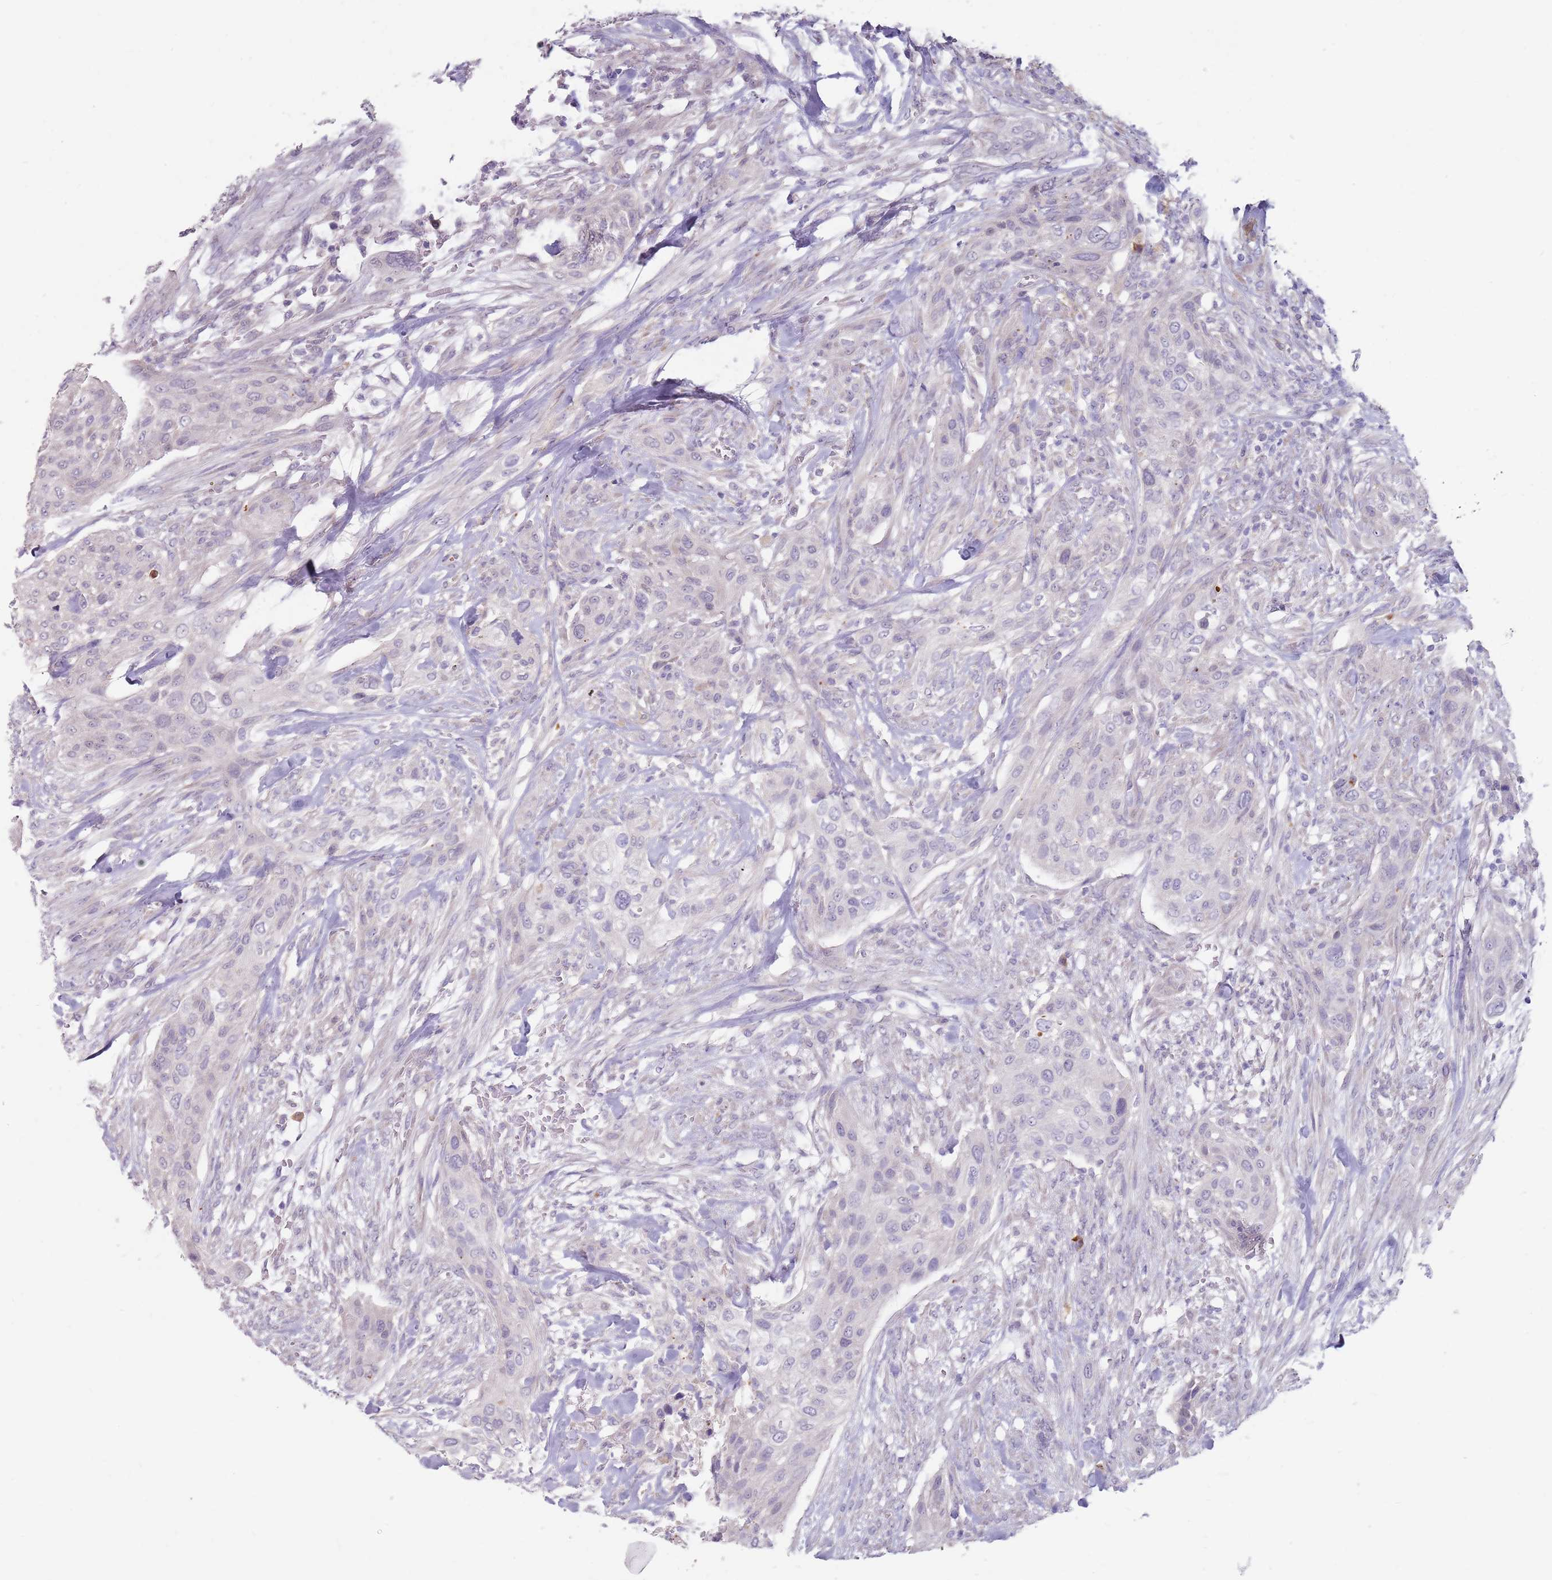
{"staining": {"intensity": "negative", "quantity": "none", "location": "none"}, "tissue": "urothelial cancer", "cell_type": "Tumor cells", "image_type": "cancer", "snomed": [{"axis": "morphology", "description": "Urothelial carcinoma, High grade"}, {"axis": "topography", "description": "Urinary bladder"}], "caption": "Immunohistochemical staining of human urothelial cancer shows no significant staining in tumor cells.", "gene": "DXO", "patient": {"sex": "male", "age": 35}}